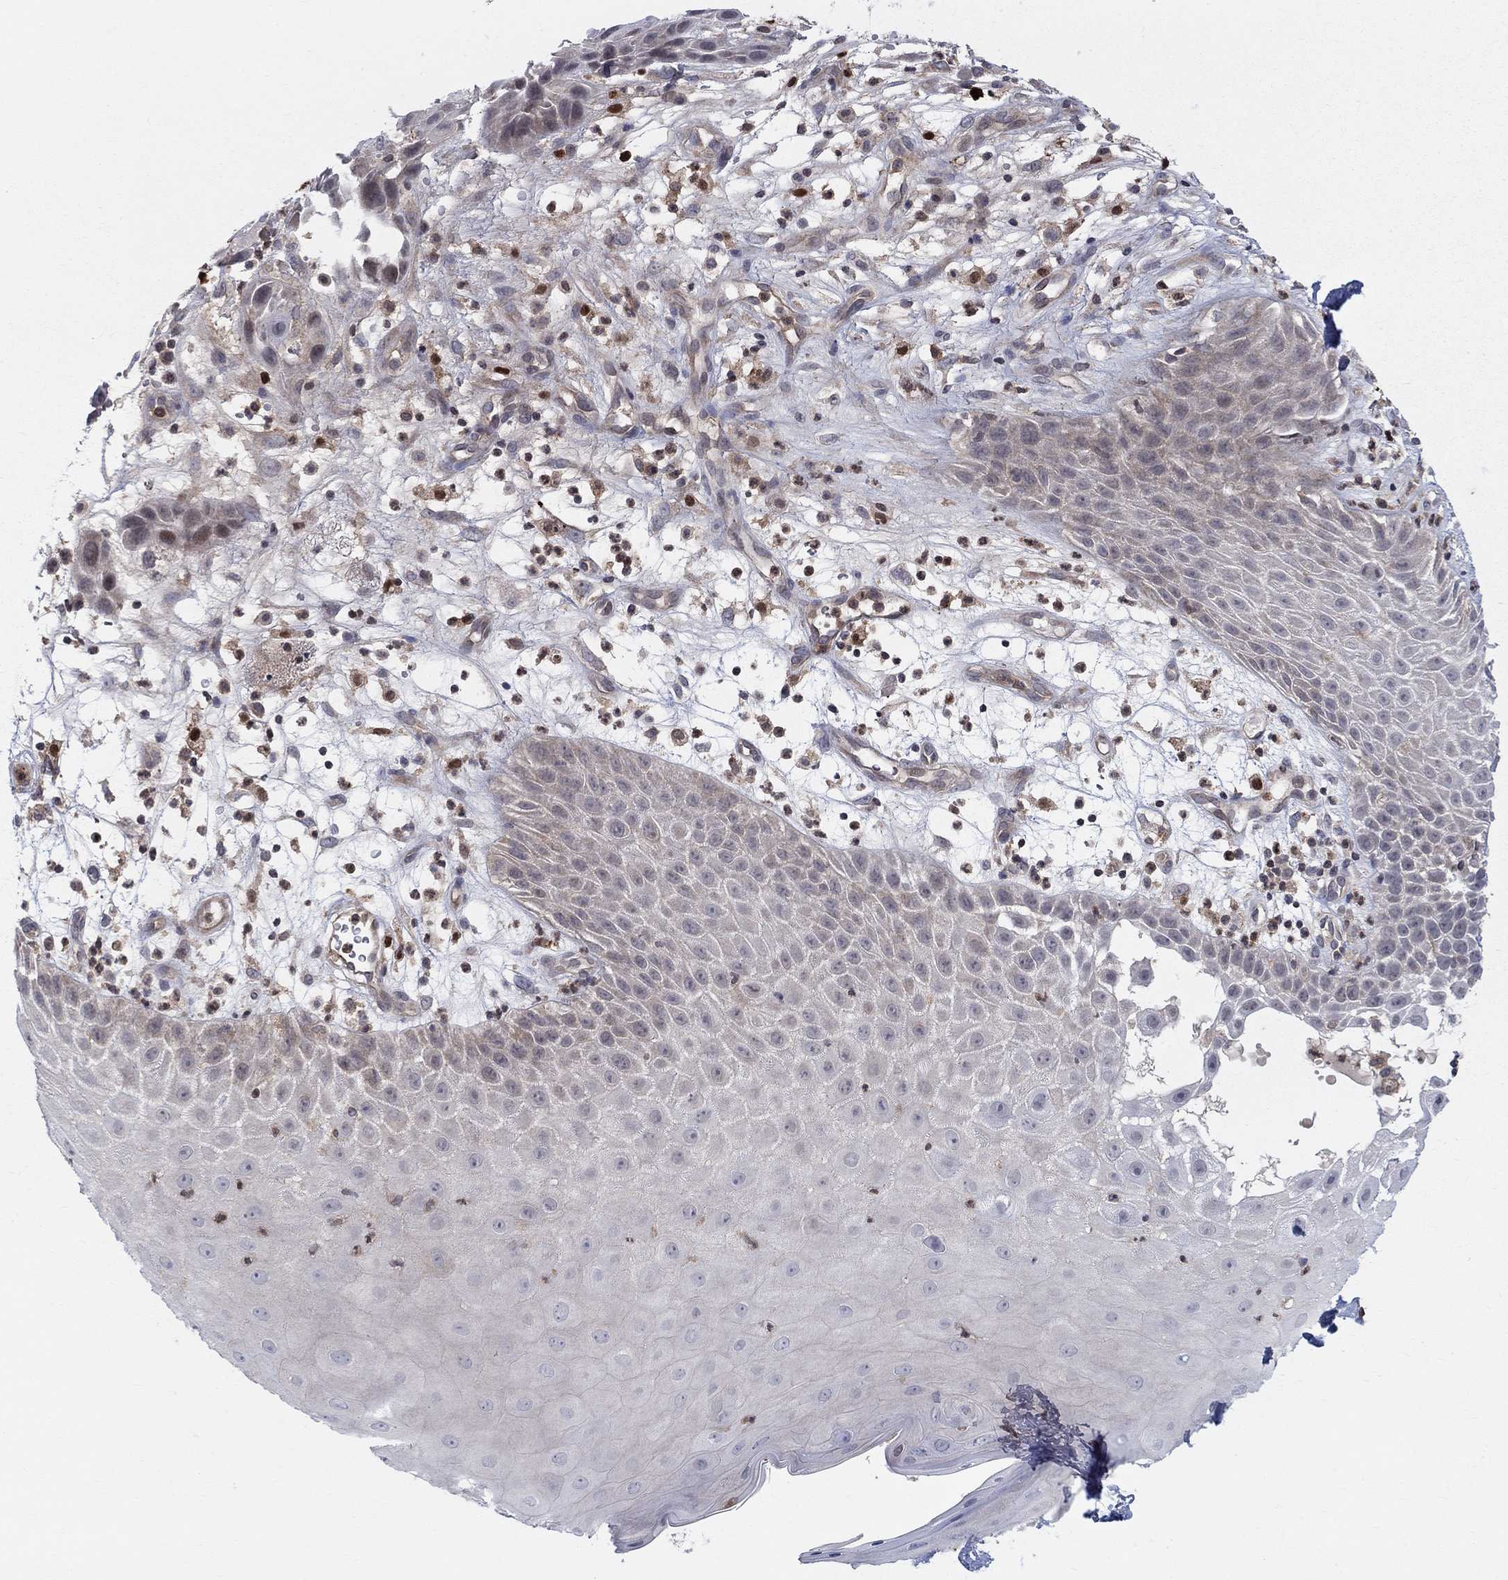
{"staining": {"intensity": "negative", "quantity": "none", "location": "none"}, "tissue": "skin cancer", "cell_type": "Tumor cells", "image_type": "cancer", "snomed": [{"axis": "morphology", "description": "Normal tissue, NOS"}, {"axis": "morphology", "description": "Squamous cell carcinoma, NOS"}, {"axis": "topography", "description": "Skin"}], "caption": "This is a image of immunohistochemistry staining of skin cancer (squamous cell carcinoma), which shows no positivity in tumor cells.", "gene": "ZNHIT3", "patient": {"sex": "male", "age": 79}}